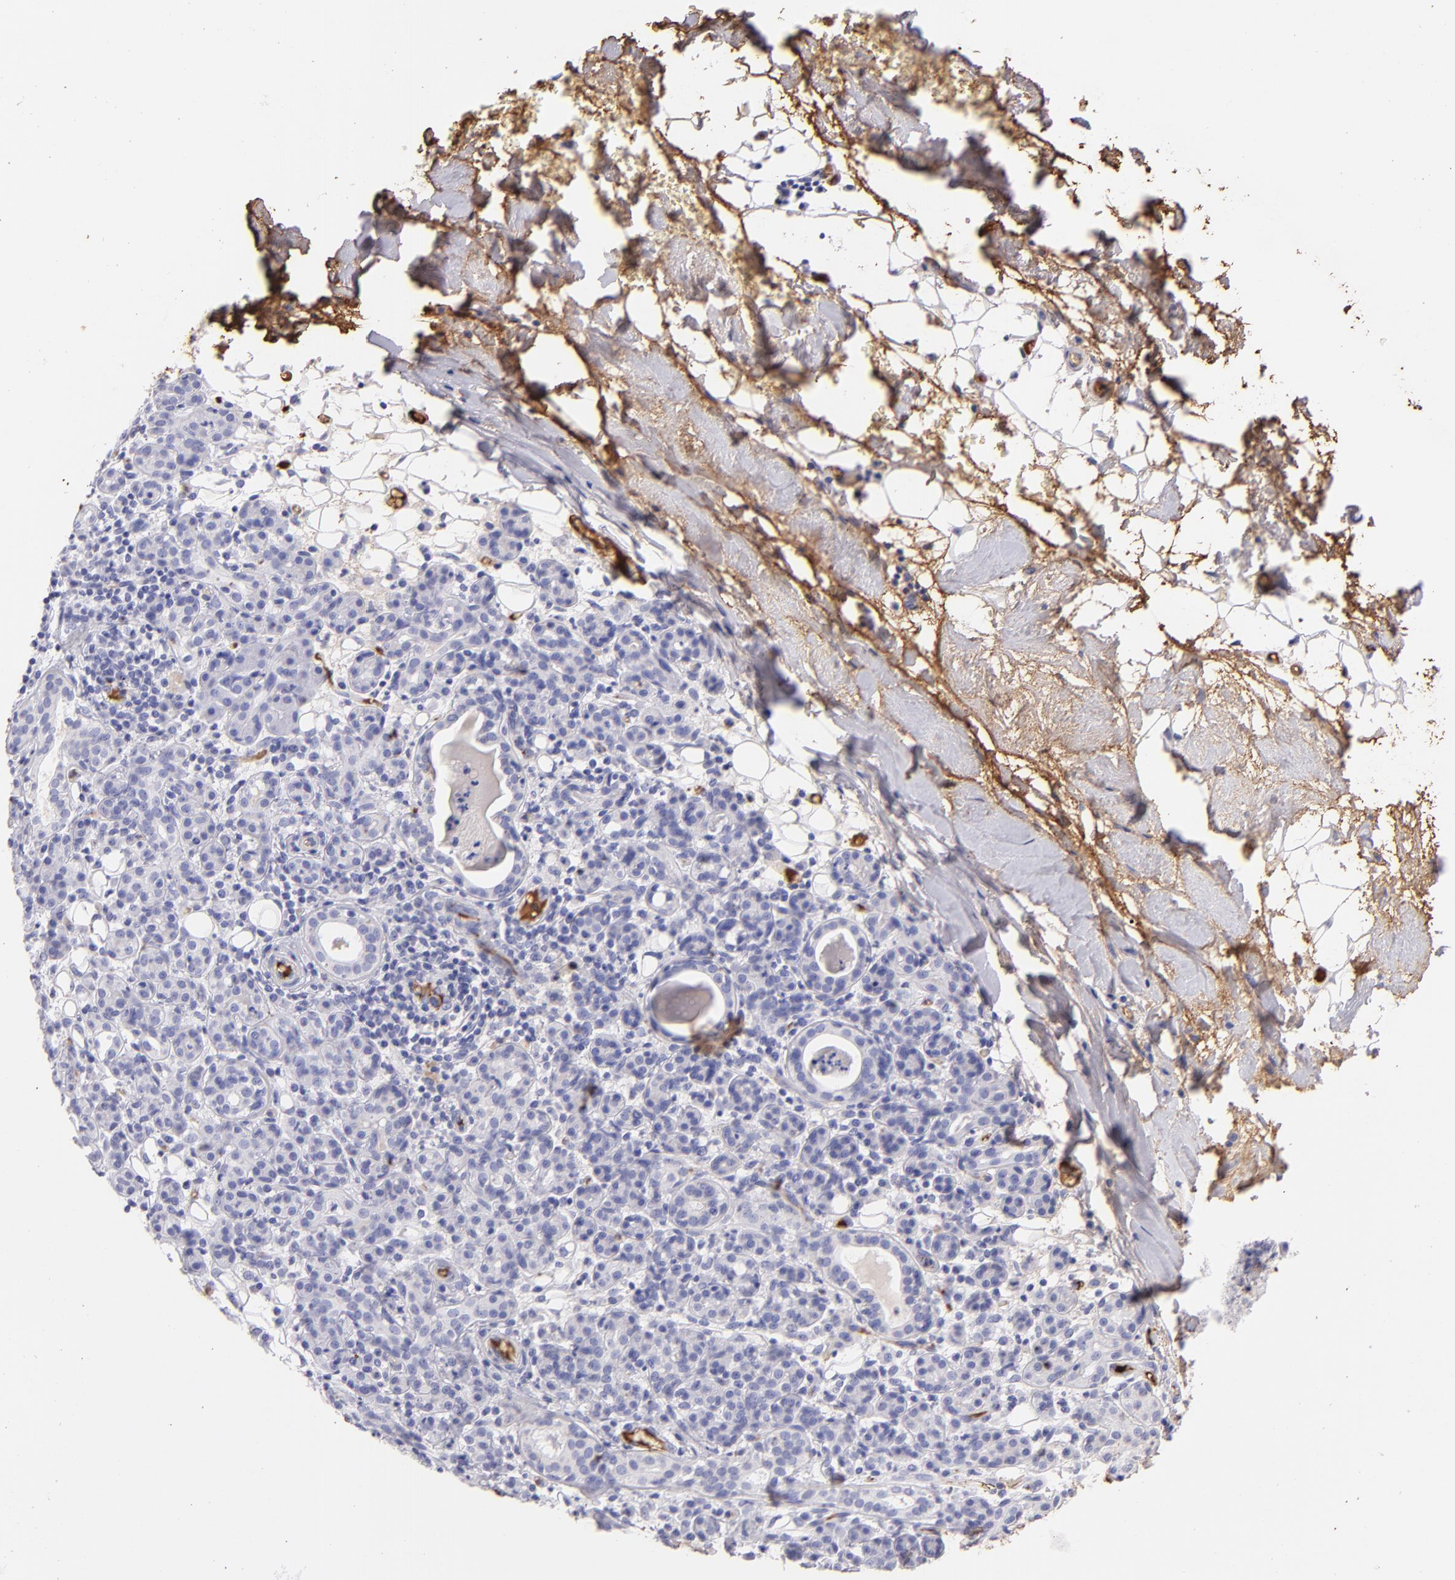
{"staining": {"intensity": "negative", "quantity": "none", "location": "none"}, "tissue": "skin cancer", "cell_type": "Tumor cells", "image_type": "cancer", "snomed": [{"axis": "morphology", "description": "Squamous cell carcinoma, NOS"}, {"axis": "topography", "description": "Skin"}], "caption": "DAB immunohistochemical staining of skin cancer demonstrates no significant positivity in tumor cells. (DAB (3,3'-diaminobenzidine) IHC with hematoxylin counter stain).", "gene": "FGB", "patient": {"sex": "male", "age": 84}}